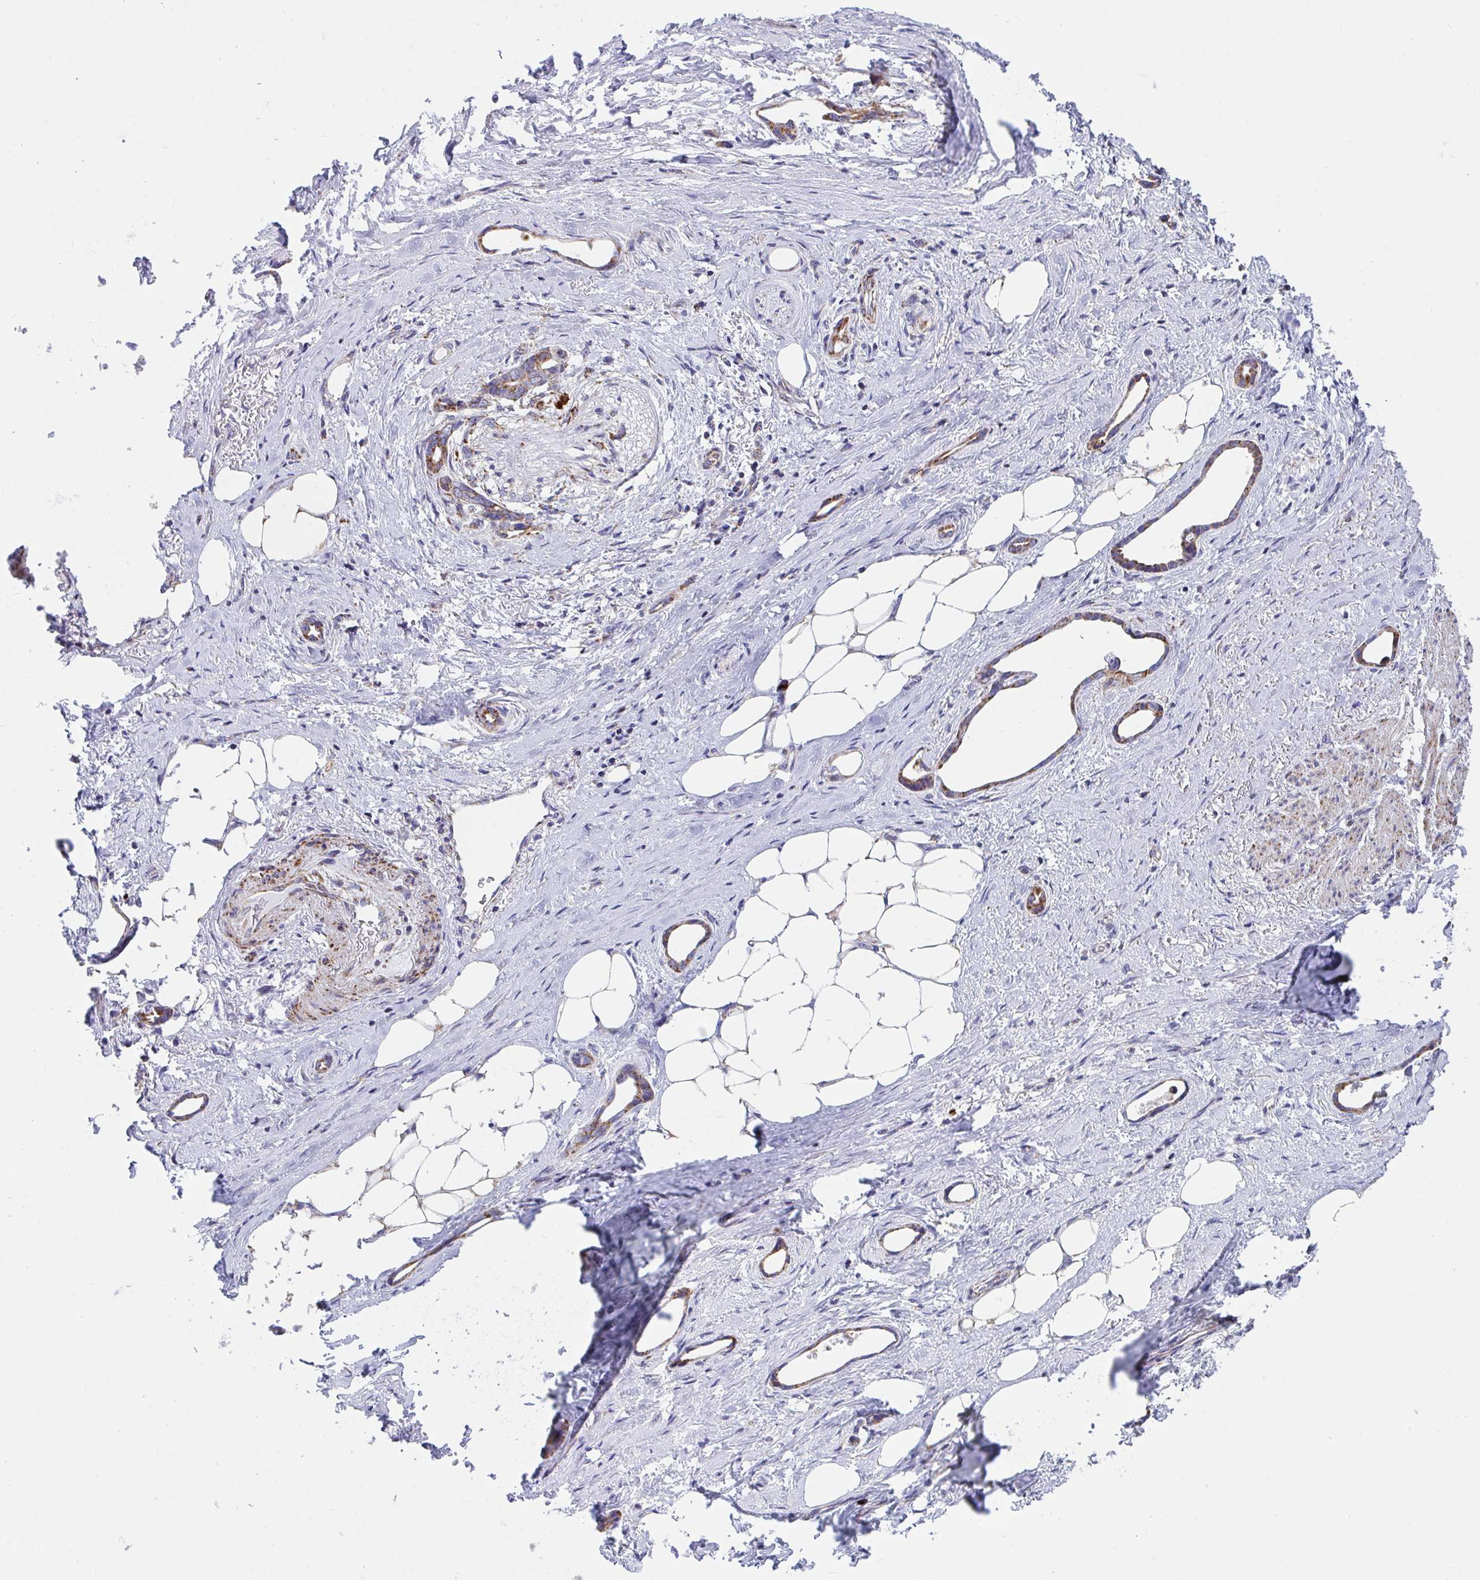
{"staining": {"intensity": "moderate", "quantity": ">75%", "location": "cytoplasmic/membranous"}, "tissue": "stomach cancer", "cell_type": "Tumor cells", "image_type": "cancer", "snomed": [{"axis": "morphology", "description": "Adenocarcinoma, NOS"}, {"axis": "topography", "description": "Stomach, upper"}], "caption": "High-magnification brightfield microscopy of stomach cancer (adenocarcinoma) stained with DAB (3,3'-diaminobenzidine) (brown) and counterstained with hematoxylin (blue). tumor cells exhibit moderate cytoplasmic/membranous expression is appreciated in about>75% of cells. Ihc stains the protein in brown and the nuclei are stained blue.", "gene": "ATP5MJ", "patient": {"sex": "male", "age": 62}}